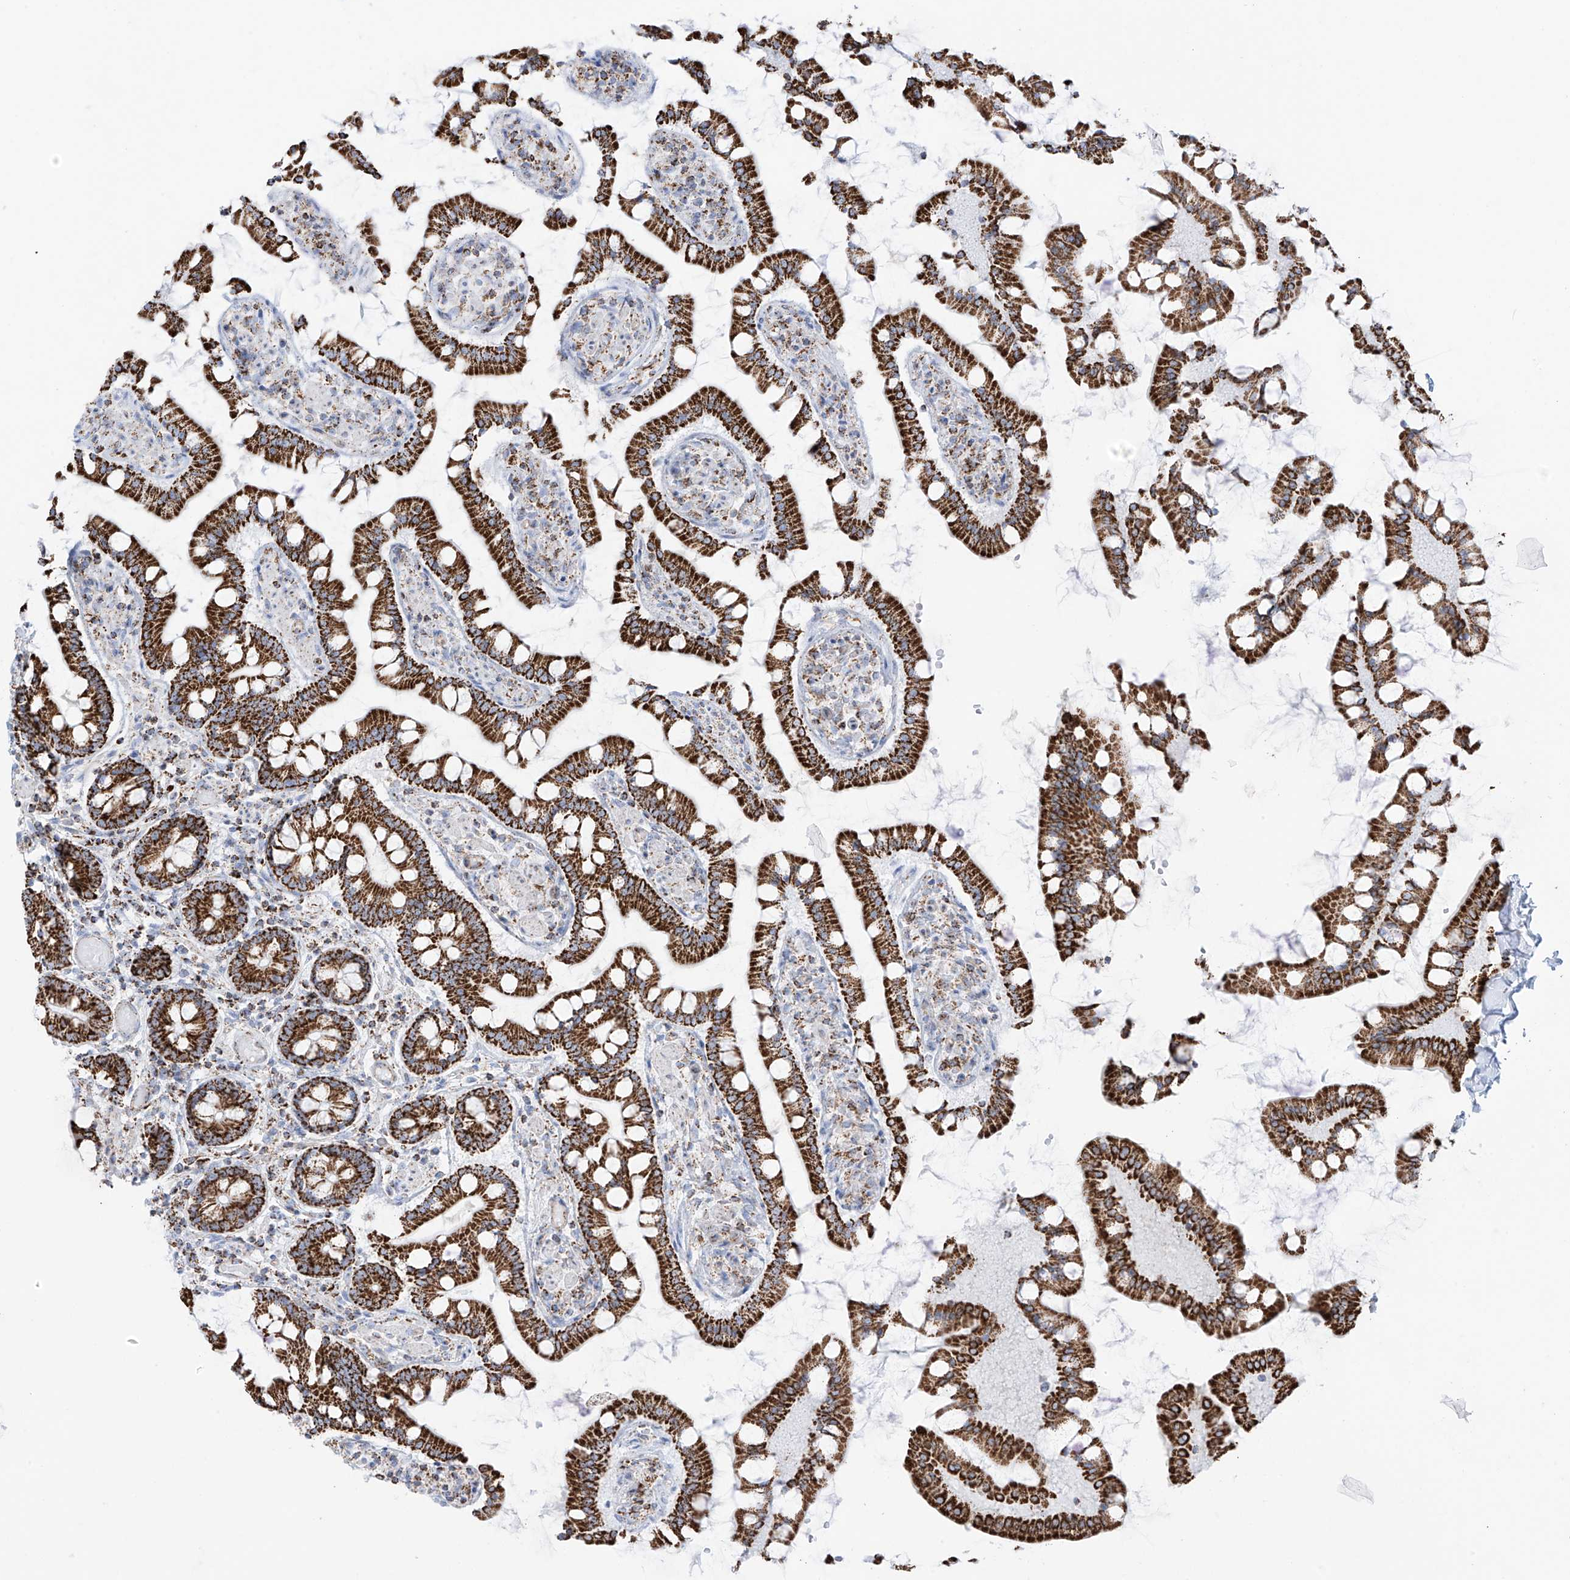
{"staining": {"intensity": "strong", "quantity": ">75%", "location": "cytoplasmic/membranous"}, "tissue": "small intestine", "cell_type": "Glandular cells", "image_type": "normal", "snomed": [{"axis": "morphology", "description": "Normal tissue, NOS"}, {"axis": "topography", "description": "Small intestine"}], "caption": "This histopathology image reveals immunohistochemistry staining of unremarkable small intestine, with high strong cytoplasmic/membranous expression in about >75% of glandular cells.", "gene": "XKR3", "patient": {"sex": "male", "age": 41}}